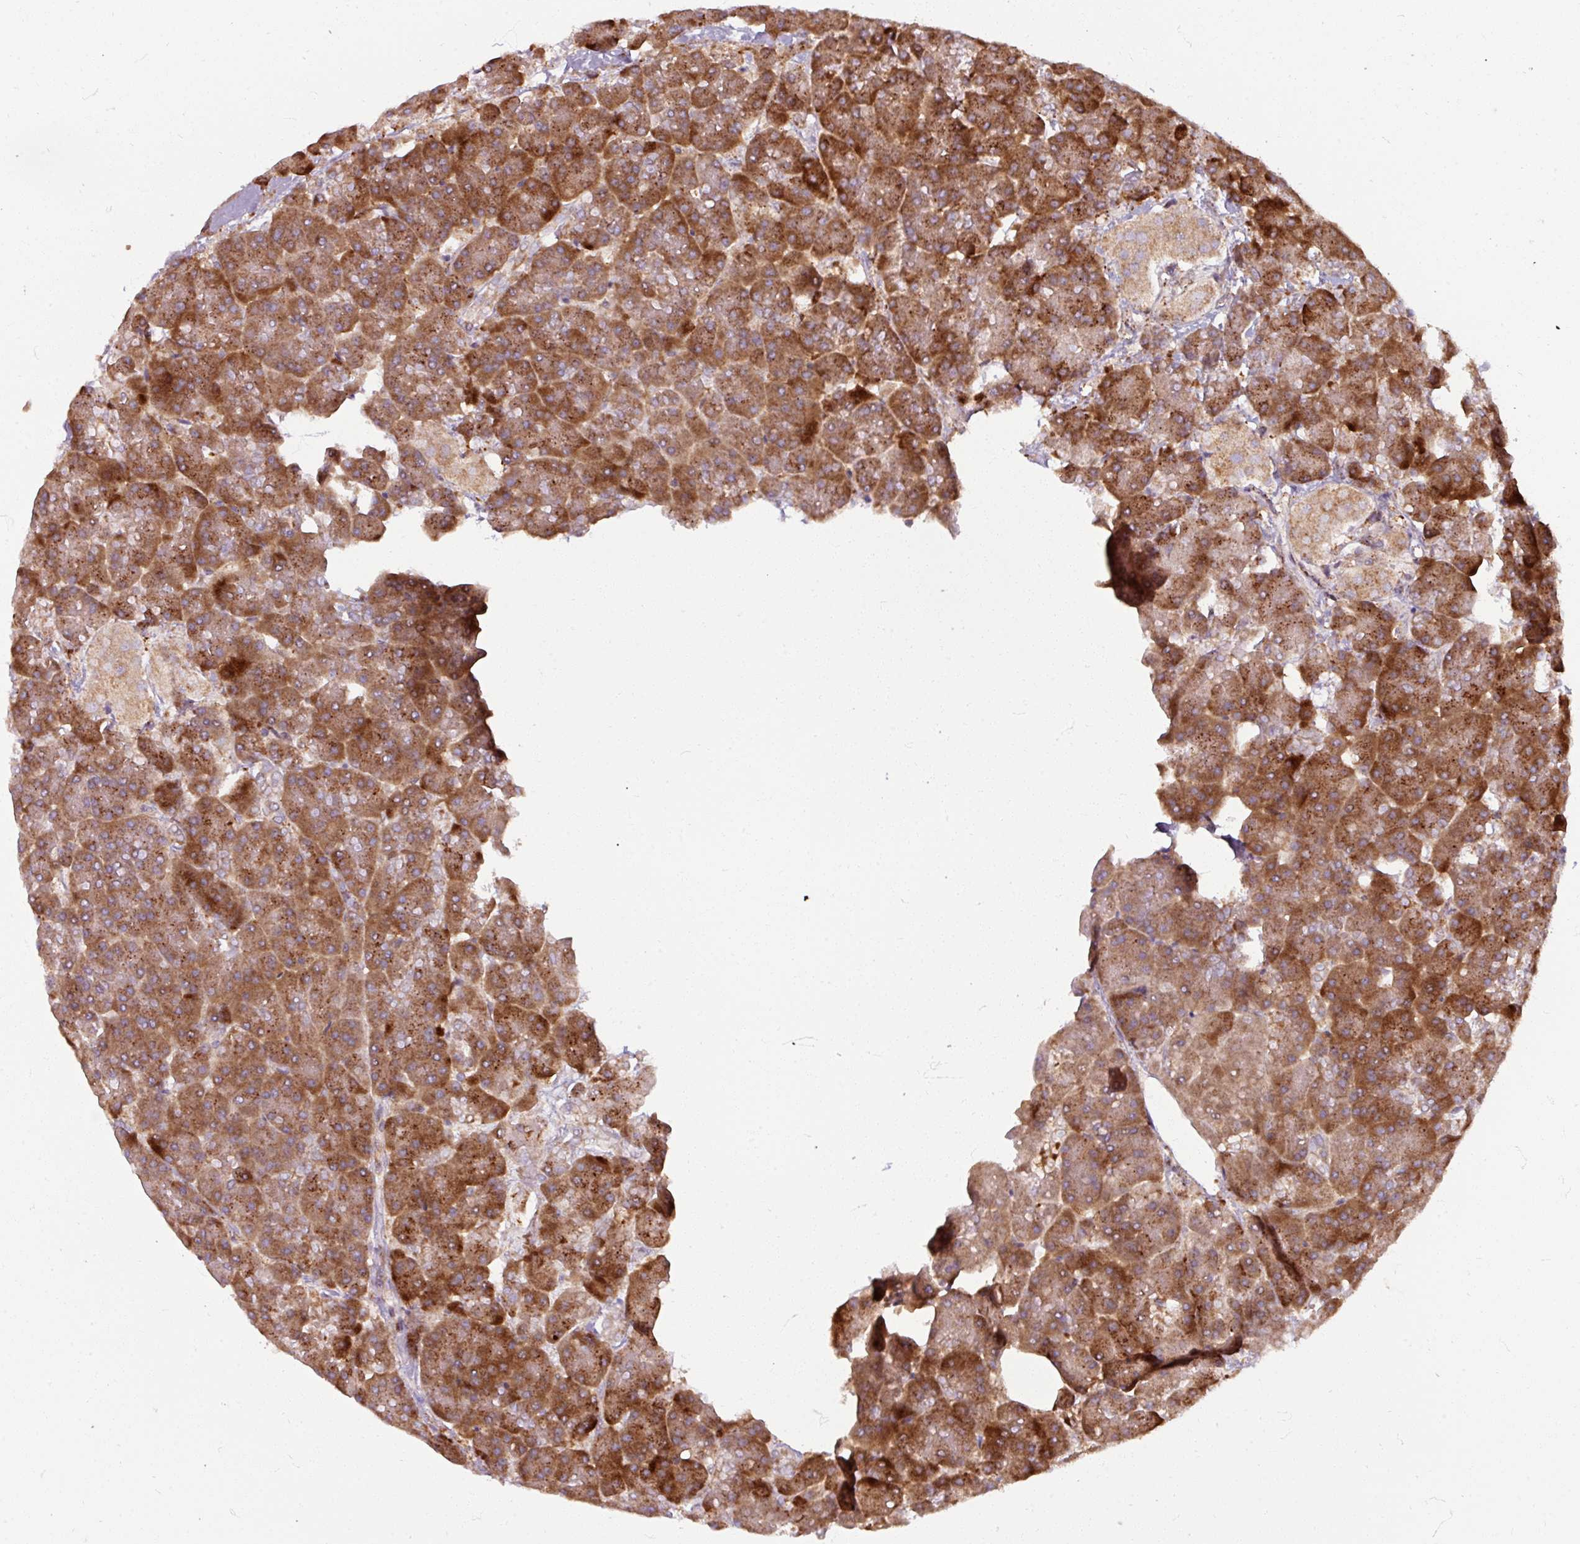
{"staining": {"intensity": "strong", "quantity": ">75%", "location": "cytoplasmic/membranous"}, "tissue": "pancreas", "cell_type": "Exocrine glandular cells", "image_type": "normal", "snomed": [{"axis": "morphology", "description": "Normal tissue, NOS"}, {"axis": "topography", "description": "Pancreas"}, {"axis": "topography", "description": "Peripheral nerve tissue"}], "caption": "About >75% of exocrine glandular cells in unremarkable human pancreas exhibit strong cytoplasmic/membranous protein positivity as visualized by brown immunohistochemical staining.", "gene": "MAGT1", "patient": {"sex": "male", "age": 54}}